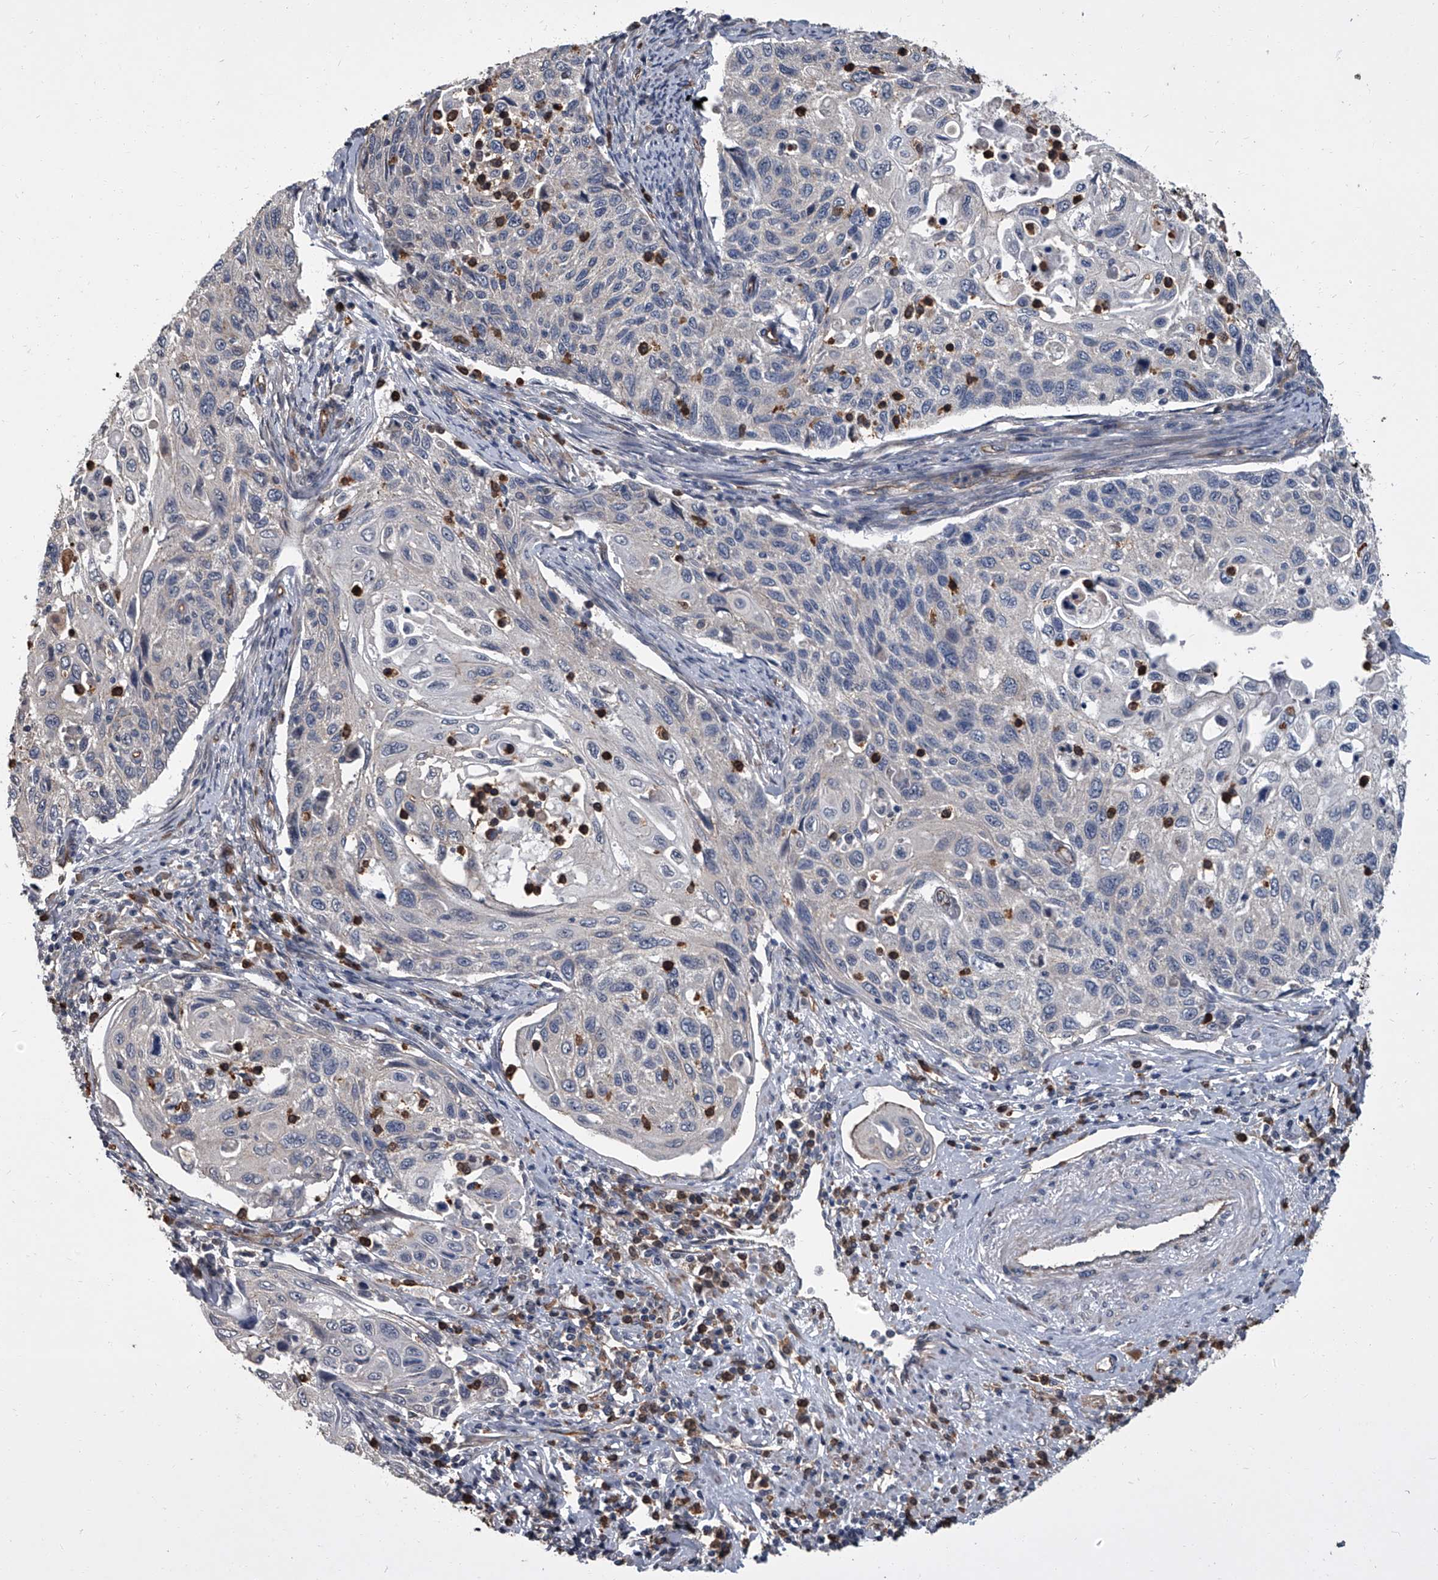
{"staining": {"intensity": "negative", "quantity": "none", "location": "none"}, "tissue": "cervical cancer", "cell_type": "Tumor cells", "image_type": "cancer", "snomed": [{"axis": "morphology", "description": "Squamous cell carcinoma, NOS"}, {"axis": "topography", "description": "Cervix"}], "caption": "Histopathology image shows no protein staining in tumor cells of cervical squamous cell carcinoma tissue. (DAB immunohistochemistry (IHC) with hematoxylin counter stain).", "gene": "SIRT4", "patient": {"sex": "female", "age": 70}}